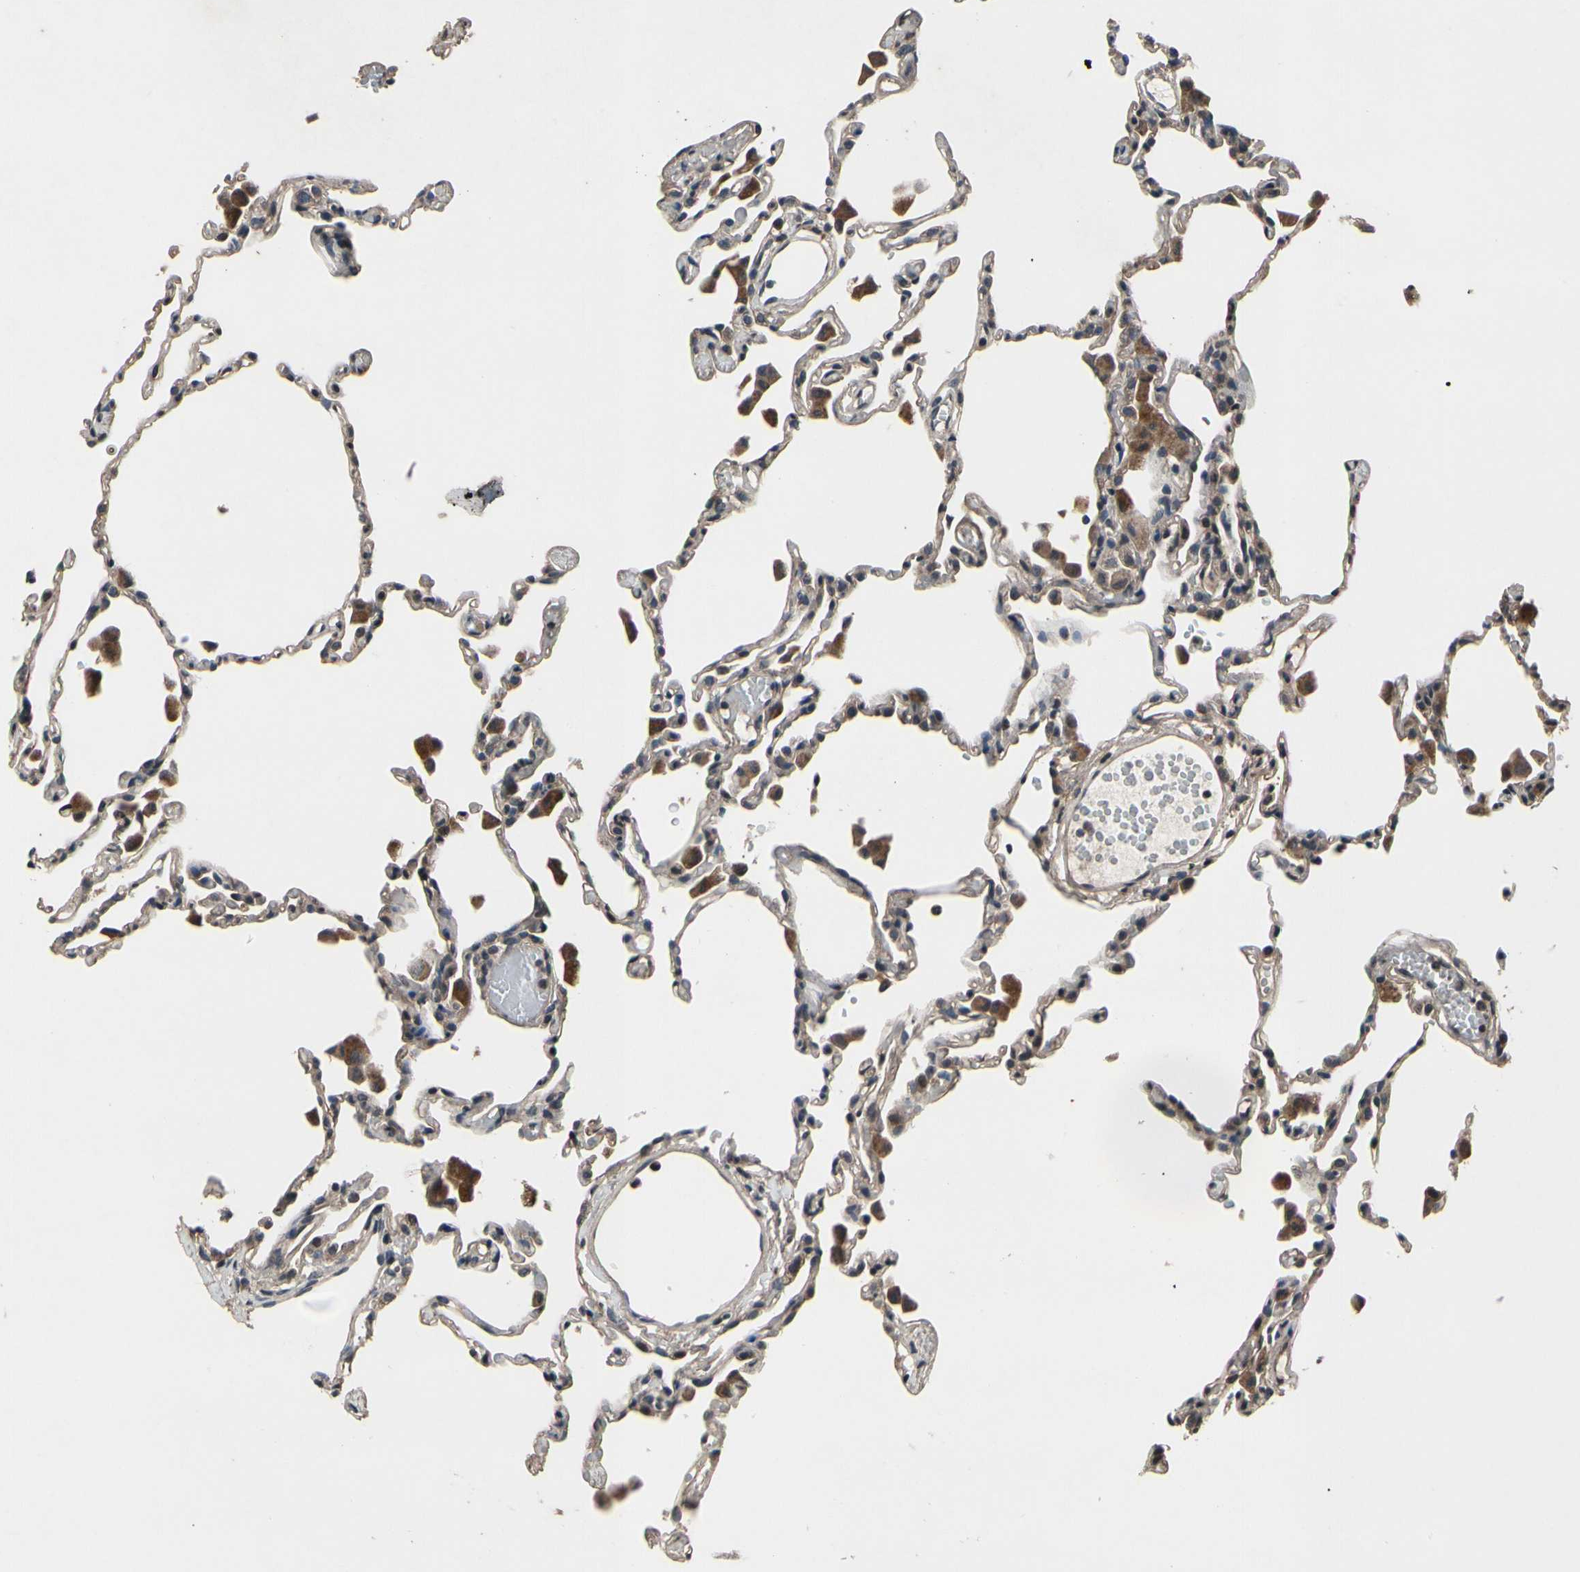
{"staining": {"intensity": "weak", "quantity": ">75%", "location": "cytoplasmic/membranous"}, "tissue": "lung", "cell_type": "Alveolar cells", "image_type": "normal", "snomed": [{"axis": "morphology", "description": "Normal tissue, NOS"}, {"axis": "topography", "description": "Lung"}], "caption": "Brown immunohistochemical staining in benign lung demonstrates weak cytoplasmic/membranous expression in about >75% of alveolar cells. Immunohistochemistry (ihc) stains the protein in brown and the nuclei are stained blue.", "gene": "MBTPS2", "patient": {"sex": "female", "age": 49}}